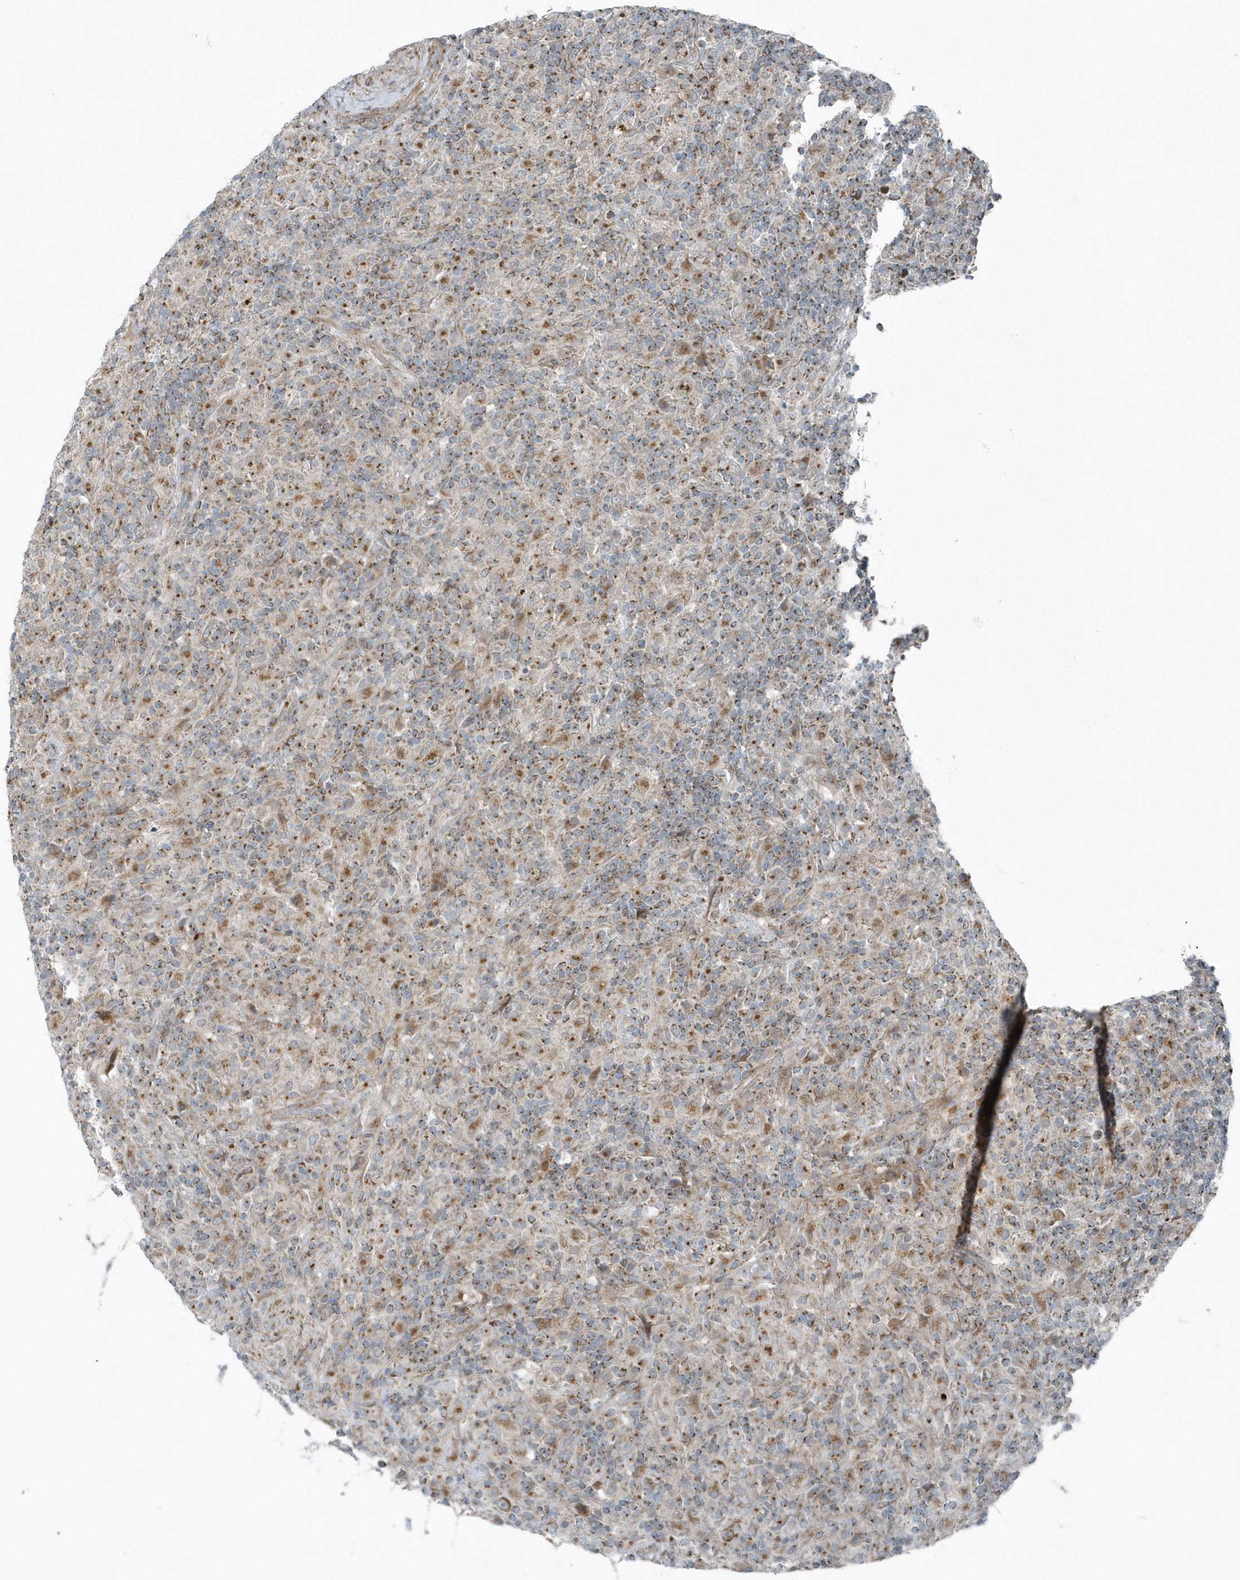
{"staining": {"intensity": "moderate", "quantity": ">75%", "location": "cytoplasmic/membranous"}, "tissue": "lymphoma", "cell_type": "Tumor cells", "image_type": "cancer", "snomed": [{"axis": "morphology", "description": "Hodgkin's disease, NOS"}, {"axis": "topography", "description": "Lymph node"}], "caption": "Immunohistochemistry (DAB (3,3'-diaminobenzidine)) staining of Hodgkin's disease exhibits moderate cytoplasmic/membranous protein positivity in about >75% of tumor cells.", "gene": "GCC2", "patient": {"sex": "male", "age": 70}}